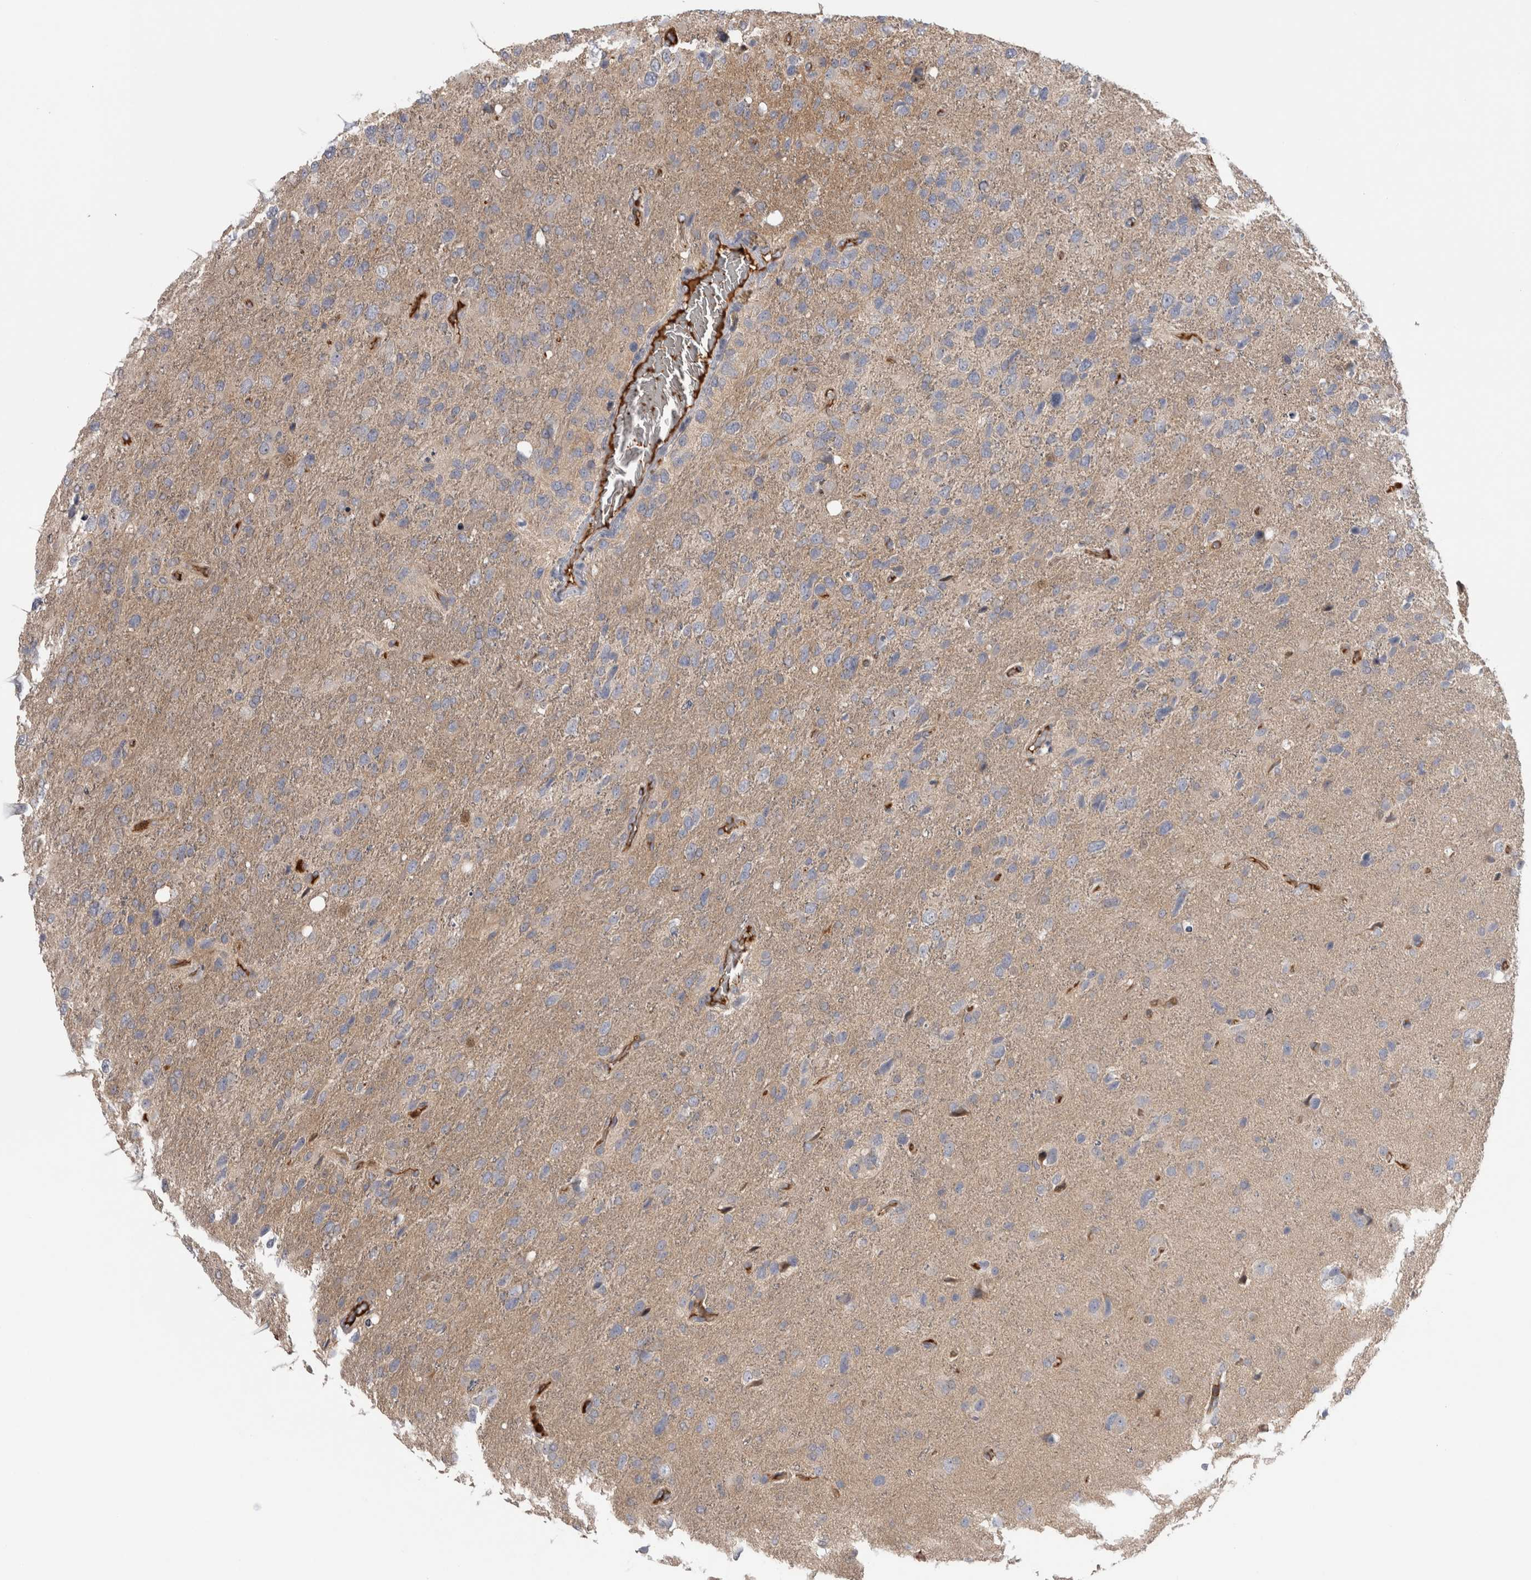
{"staining": {"intensity": "negative", "quantity": "none", "location": "none"}, "tissue": "glioma", "cell_type": "Tumor cells", "image_type": "cancer", "snomed": [{"axis": "morphology", "description": "Glioma, malignant, High grade"}, {"axis": "topography", "description": "Brain"}], "caption": "This is an immunohistochemistry (IHC) image of human glioma. There is no positivity in tumor cells.", "gene": "TBCE", "patient": {"sex": "female", "age": 58}}